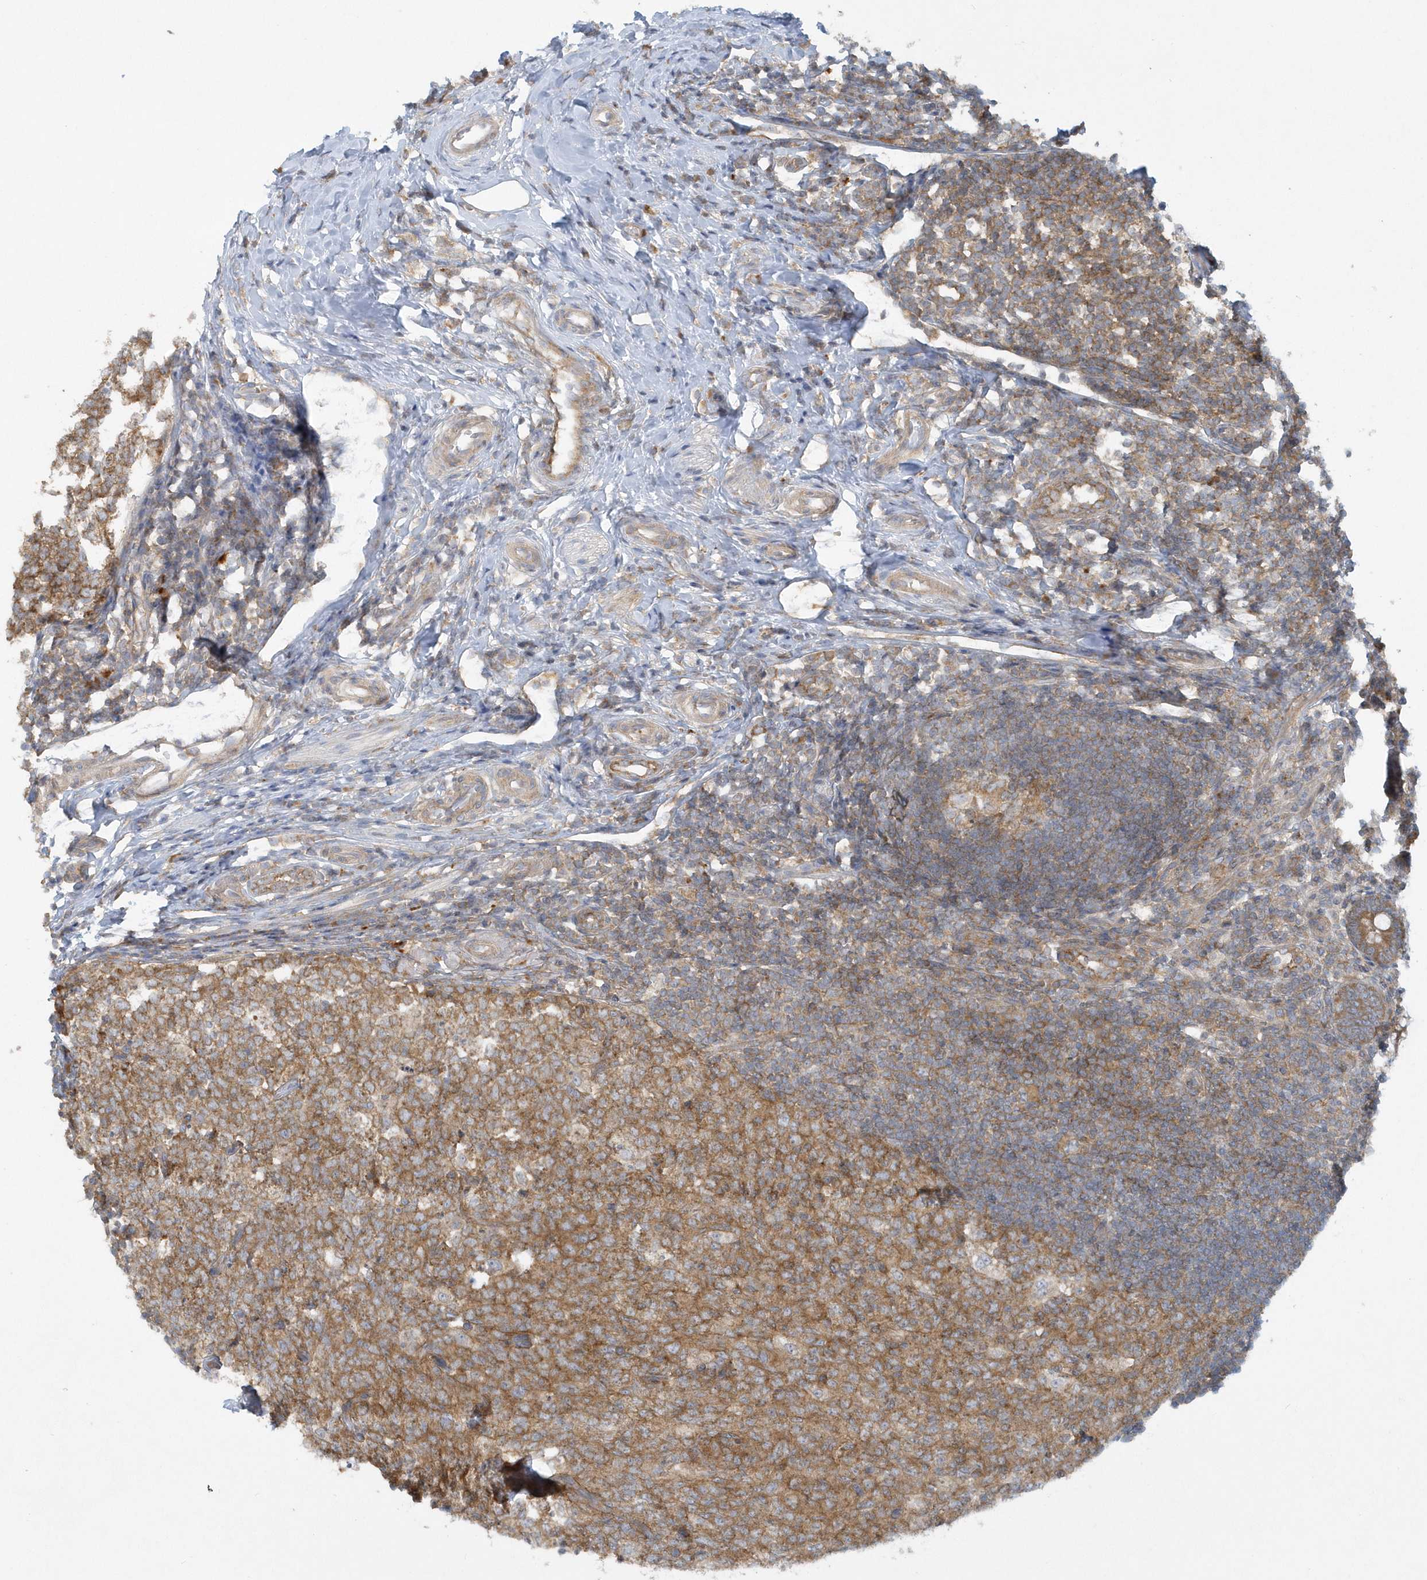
{"staining": {"intensity": "moderate", "quantity": ">75%", "location": "cytoplasmic/membranous"}, "tissue": "appendix", "cell_type": "Glandular cells", "image_type": "normal", "snomed": [{"axis": "morphology", "description": "Normal tissue, NOS"}, {"axis": "topography", "description": "Appendix"}], "caption": "Protein expression analysis of normal human appendix reveals moderate cytoplasmic/membranous staining in about >75% of glandular cells.", "gene": "CNOT10", "patient": {"sex": "male", "age": 14}}